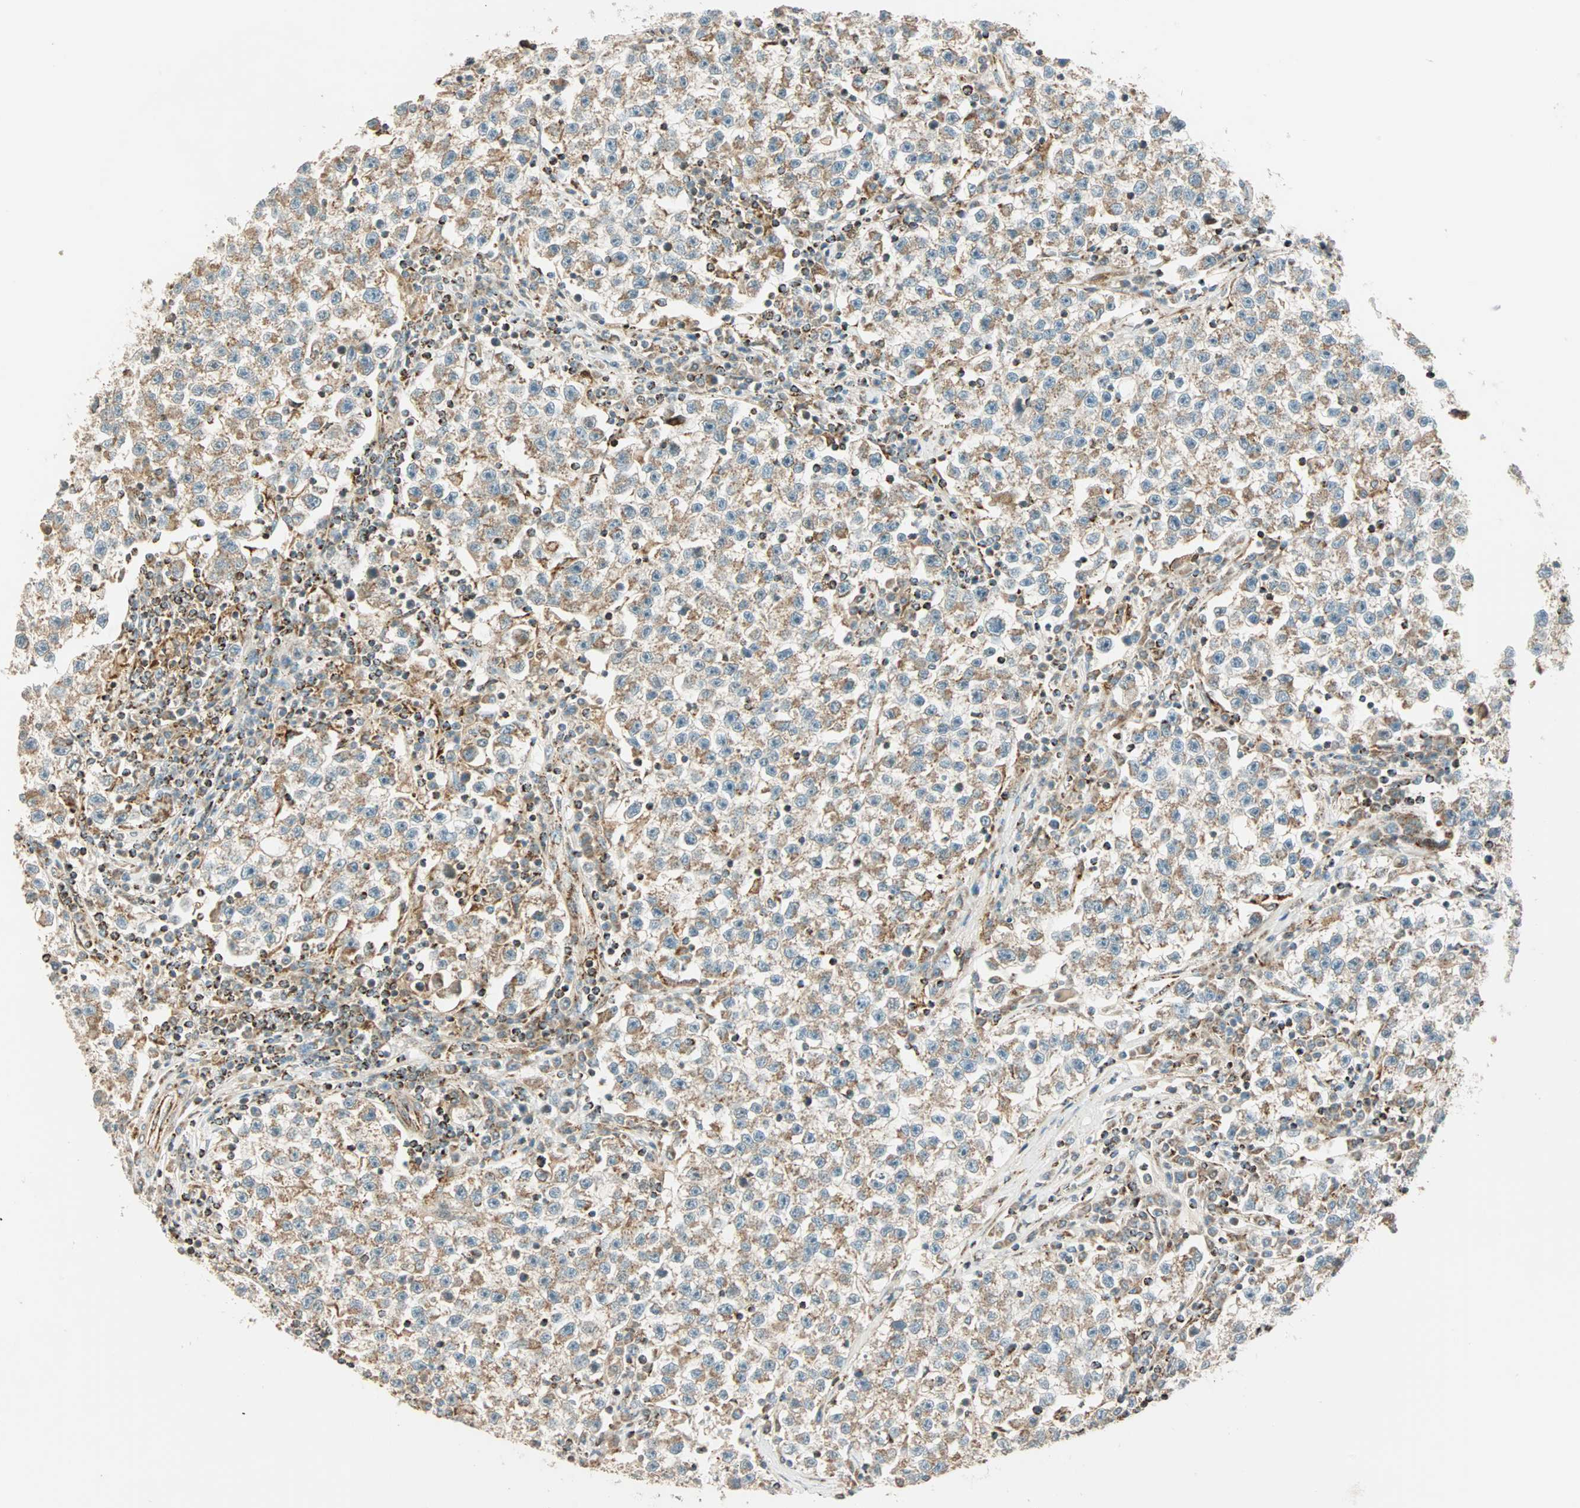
{"staining": {"intensity": "weak", "quantity": ">75%", "location": "cytoplasmic/membranous"}, "tissue": "testis cancer", "cell_type": "Tumor cells", "image_type": "cancer", "snomed": [{"axis": "morphology", "description": "Seminoma, NOS"}, {"axis": "topography", "description": "Testis"}], "caption": "Immunohistochemical staining of human testis cancer exhibits low levels of weak cytoplasmic/membranous protein positivity in approximately >75% of tumor cells. The protein is stained brown, and the nuclei are stained in blue (DAB IHC with brightfield microscopy, high magnification).", "gene": "SPRY4", "patient": {"sex": "male", "age": 22}}